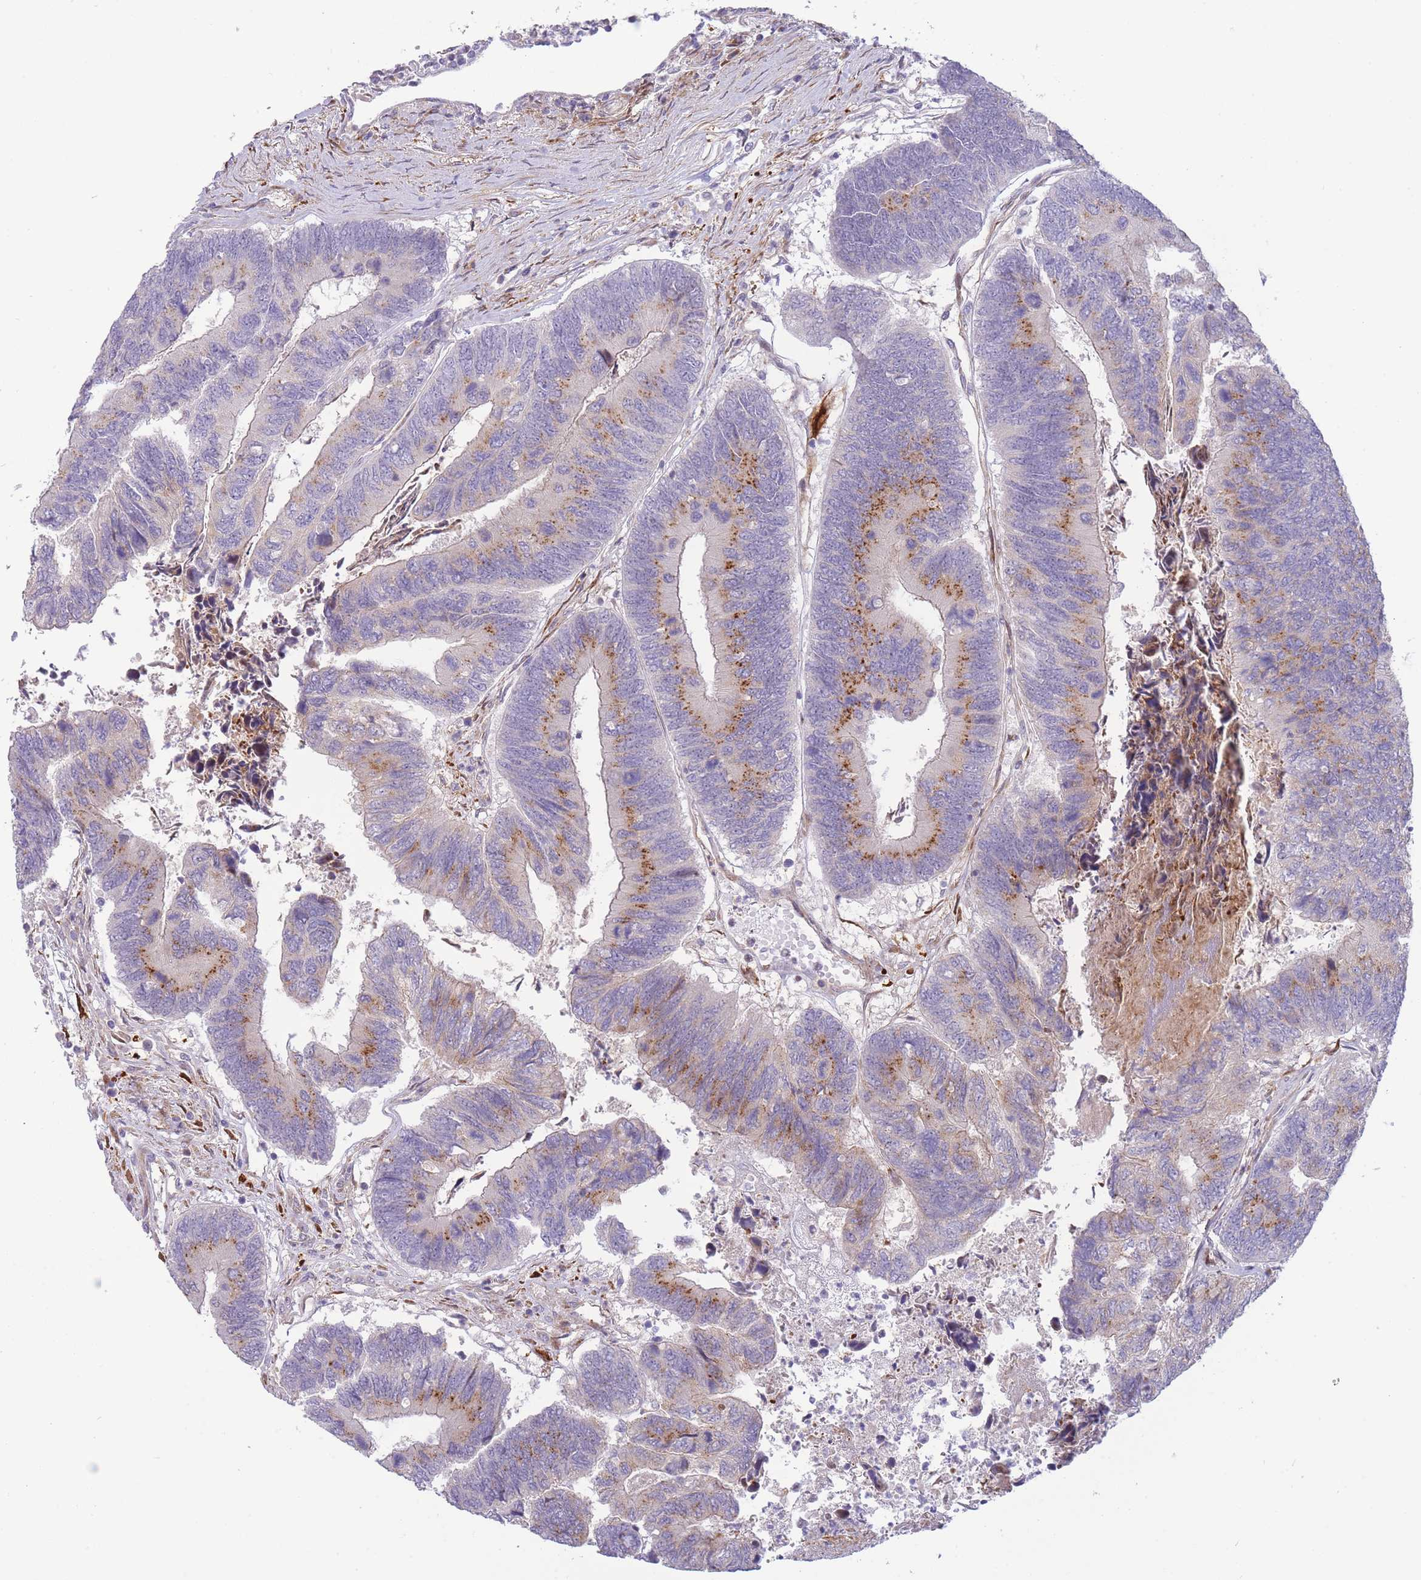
{"staining": {"intensity": "moderate", "quantity": "25%-75%", "location": "cytoplasmic/membranous"}, "tissue": "colorectal cancer", "cell_type": "Tumor cells", "image_type": "cancer", "snomed": [{"axis": "morphology", "description": "Adenocarcinoma, NOS"}, {"axis": "topography", "description": "Colon"}], "caption": "A micrograph showing moderate cytoplasmic/membranous staining in approximately 25%-75% of tumor cells in adenocarcinoma (colorectal), as visualized by brown immunohistochemical staining.", "gene": "ATP5MC2", "patient": {"sex": "female", "age": 67}}